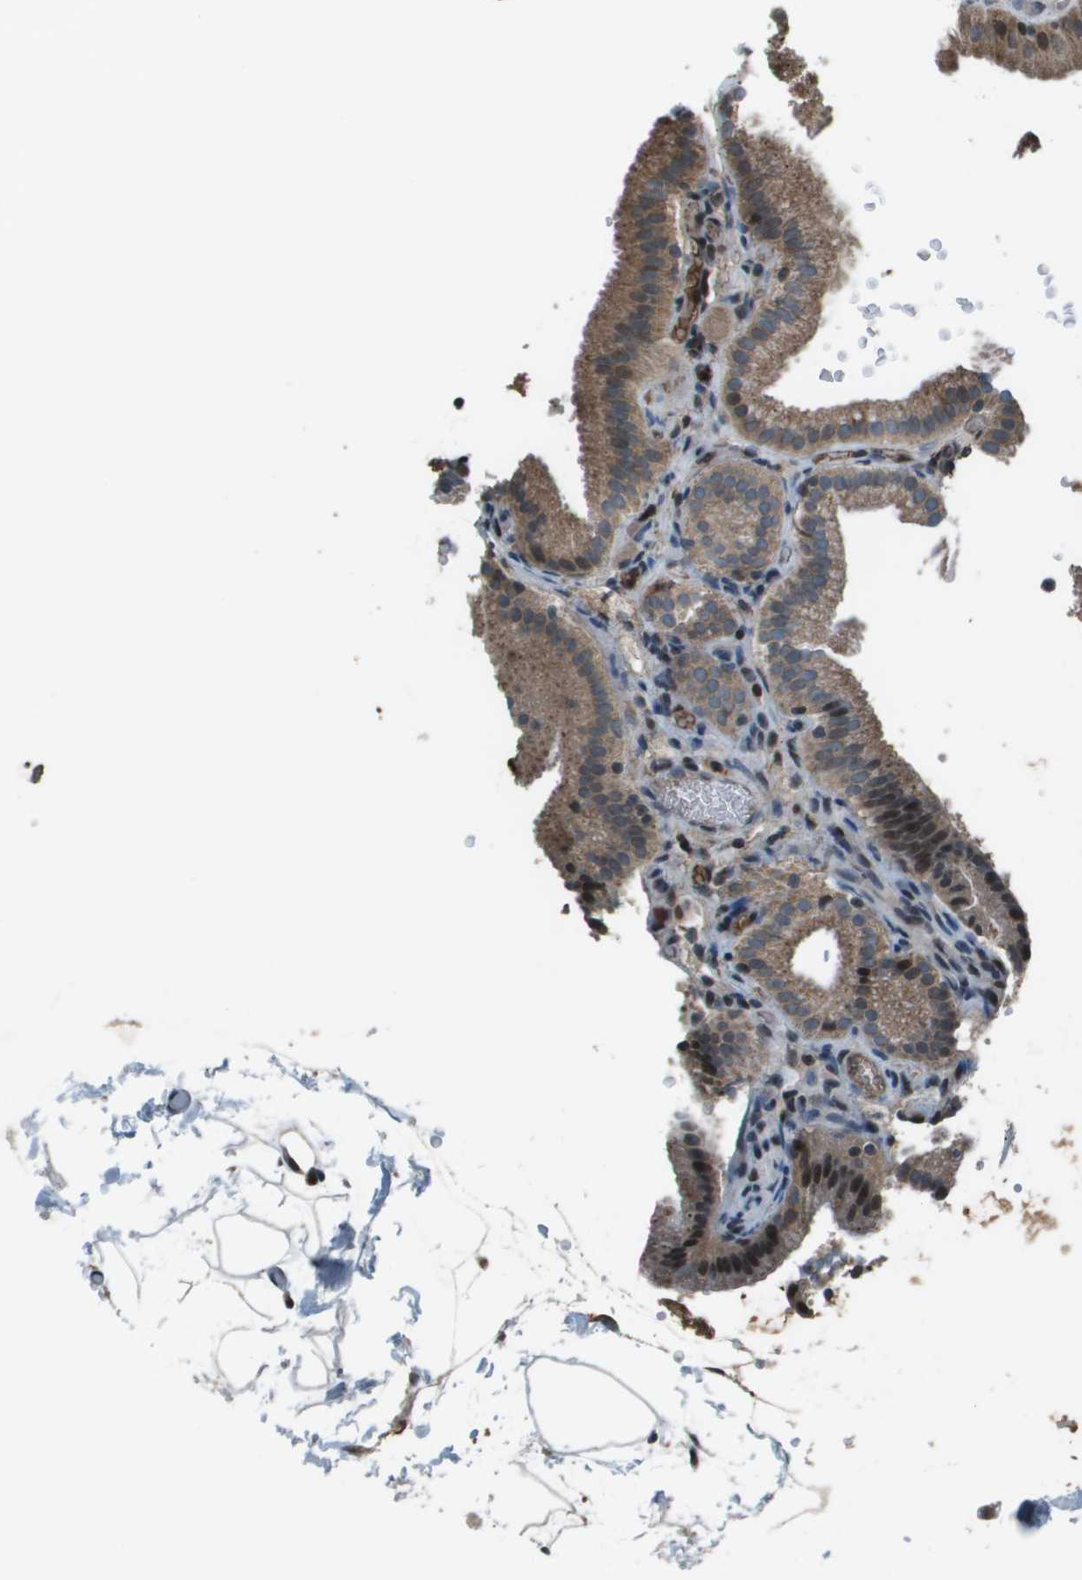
{"staining": {"intensity": "moderate", "quantity": "25%-75%", "location": "cytoplasmic/membranous,nuclear"}, "tissue": "gallbladder", "cell_type": "Glandular cells", "image_type": "normal", "snomed": [{"axis": "morphology", "description": "Normal tissue, NOS"}, {"axis": "topography", "description": "Gallbladder"}], "caption": "Protein positivity by immunohistochemistry reveals moderate cytoplasmic/membranous,nuclear staining in approximately 25%-75% of glandular cells in normal gallbladder. The protein of interest is shown in brown color, while the nuclei are stained blue.", "gene": "CXCL12", "patient": {"sex": "male", "age": 54}}